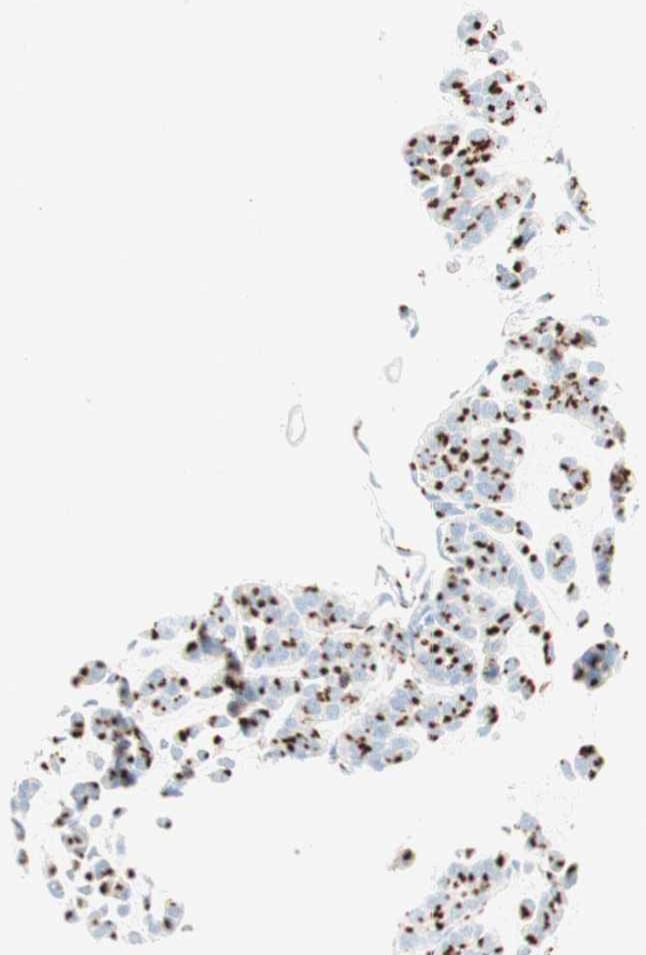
{"staining": {"intensity": "strong", "quantity": ">75%", "location": "cytoplasmic/membranous"}, "tissue": "head and neck cancer", "cell_type": "Tumor cells", "image_type": "cancer", "snomed": [{"axis": "morphology", "description": "Adenocarcinoma, NOS"}, {"axis": "morphology", "description": "Adenoma, NOS"}, {"axis": "topography", "description": "Head-Neck"}], "caption": "Immunohistochemistry micrograph of human head and neck cancer stained for a protein (brown), which exhibits high levels of strong cytoplasmic/membranous positivity in approximately >75% of tumor cells.", "gene": "GOLGB1", "patient": {"sex": "female", "age": 55}}